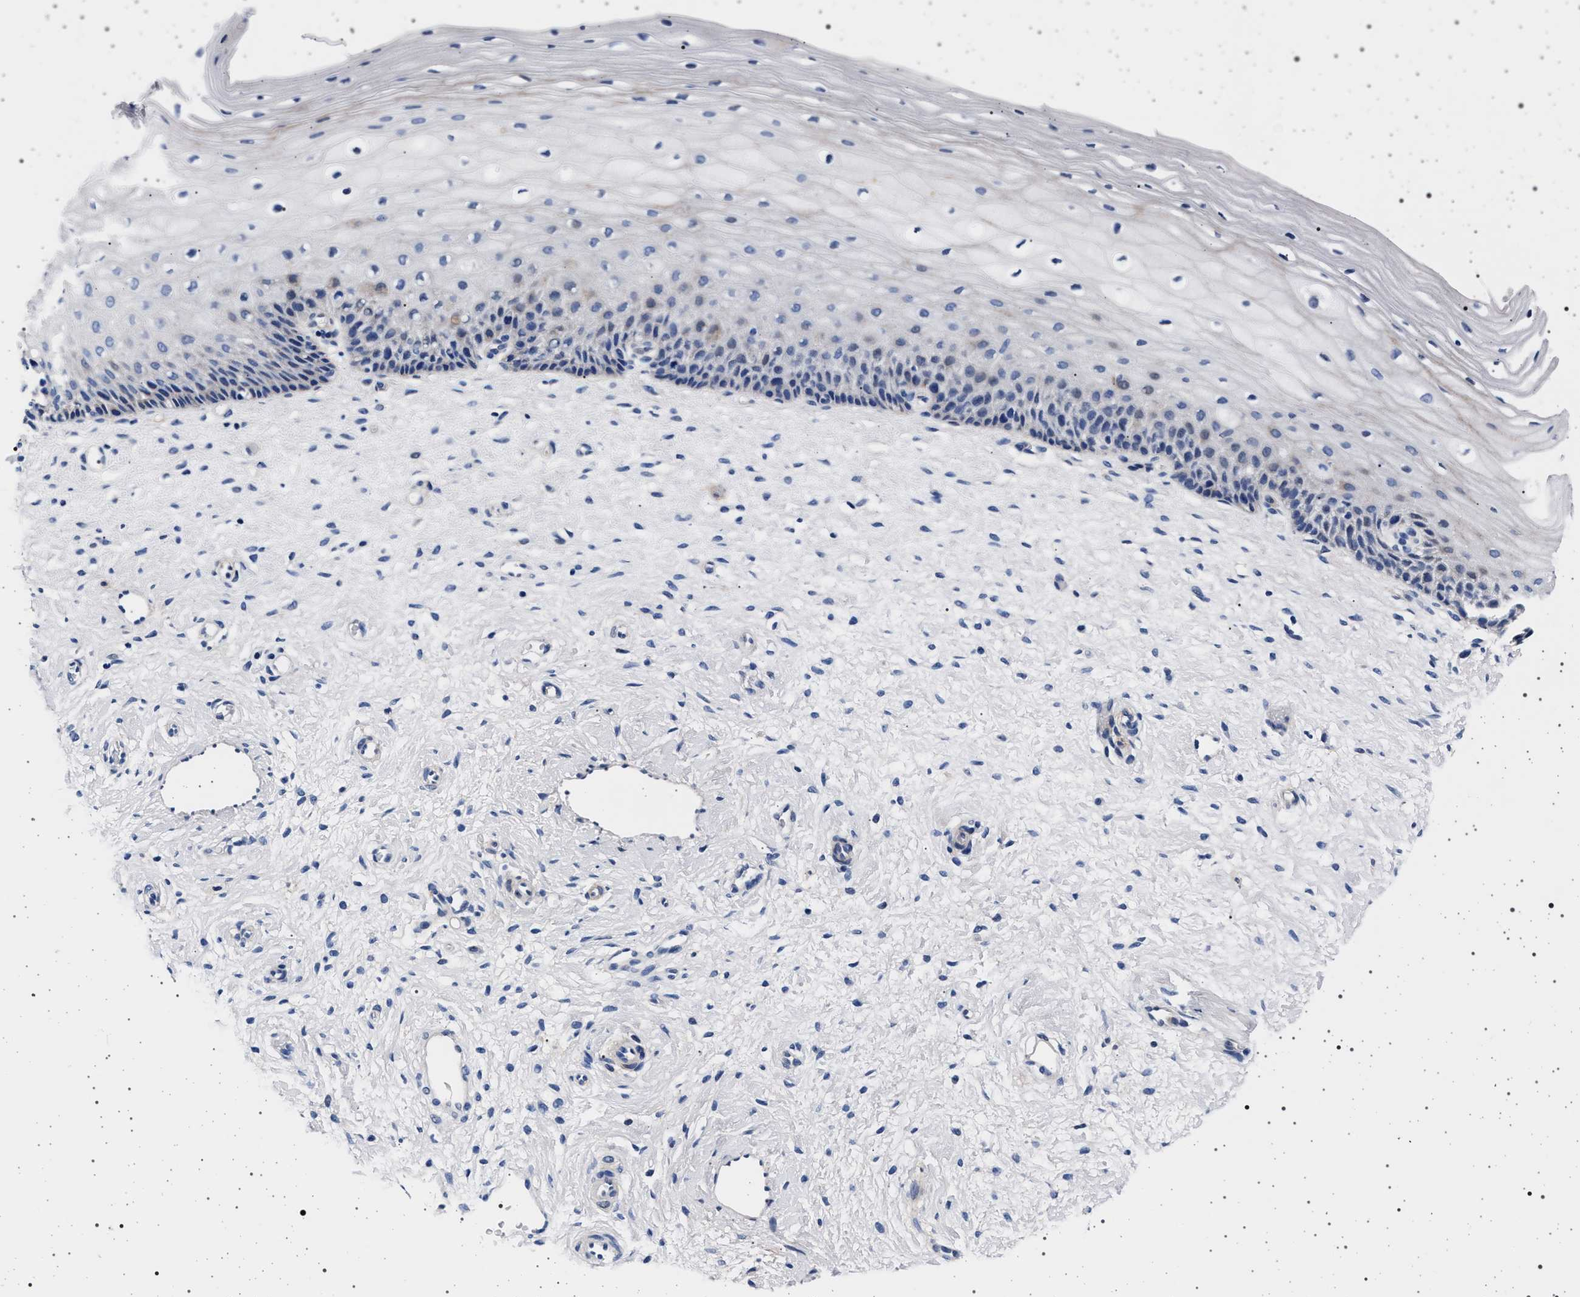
{"staining": {"intensity": "negative", "quantity": "none", "location": "none"}, "tissue": "cervix", "cell_type": "Glandular cells", "image_type": "normal", "snomed": [{"axis": "morphology", "description": "Normal tissue, NOS"}, {"axis": "topography", "description": "Cervix"}], "caption": "An immunohistochemistry micrograph of normal cervix is shown. There is no staining in glandular cells of cervix.", "gene": "SLC9A1", "patient": {"sex": "female", "age": 39}}